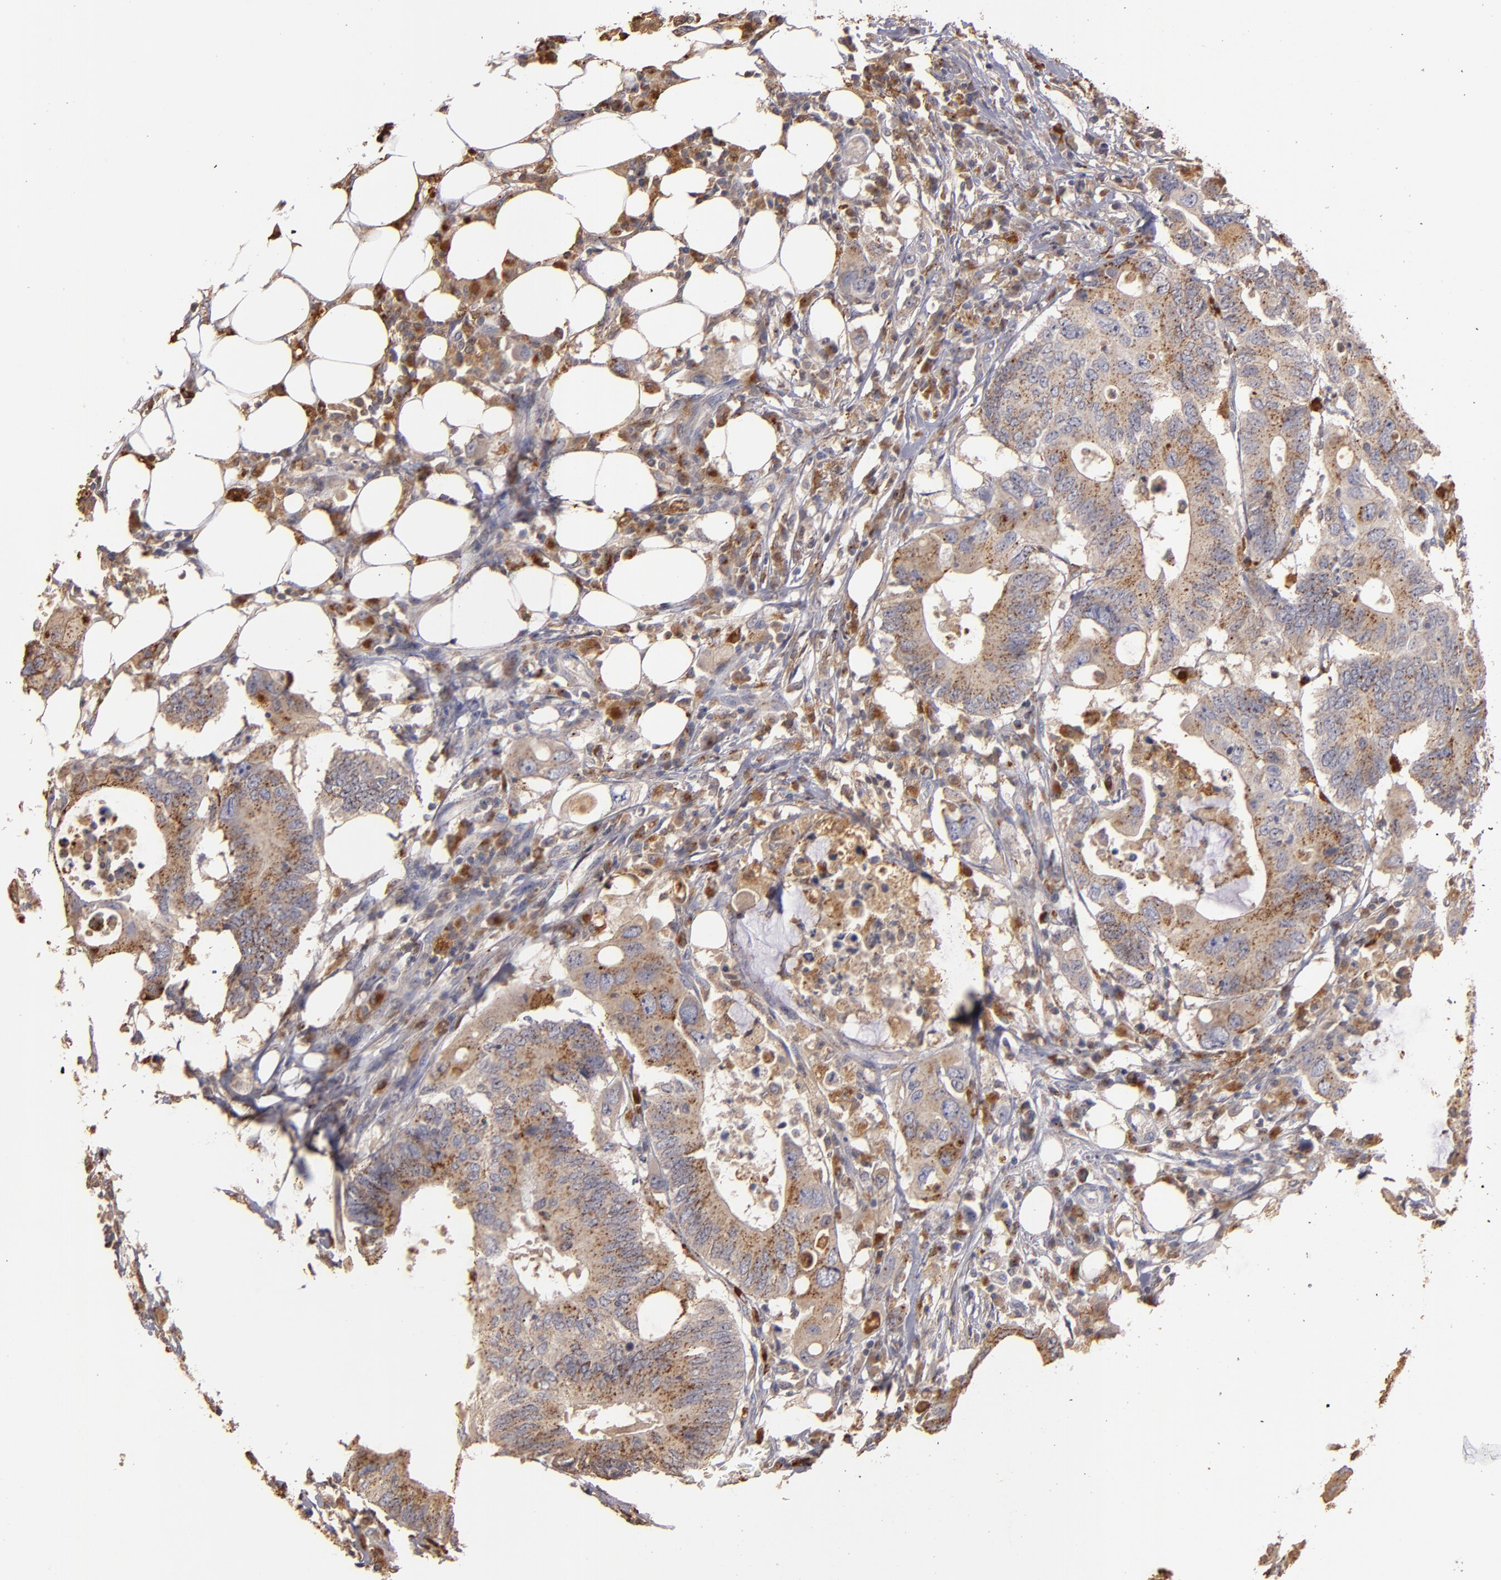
{"staining": {"intensity": "moderate", "quantity": ">75%", "location": "cytoplasmic/membranous"}, "tissue": "colorectal cancer", "cell_type": "Tumor cells", "image_type": "cancer", "snomed": [{"axis": "morphology", "description": "Adenocarcinoma, NOS"}, {"axis": "topography", "description": "Colon"}], "caption": "Immunohistochemical staining of adenocarcinoma (colorectal) displays medium levels of moderate cytoplasmic/membranous staining in about >75% of tumor cells.", "gene": "TRAF1", "patient": {"sex": "male", "age": 71}}